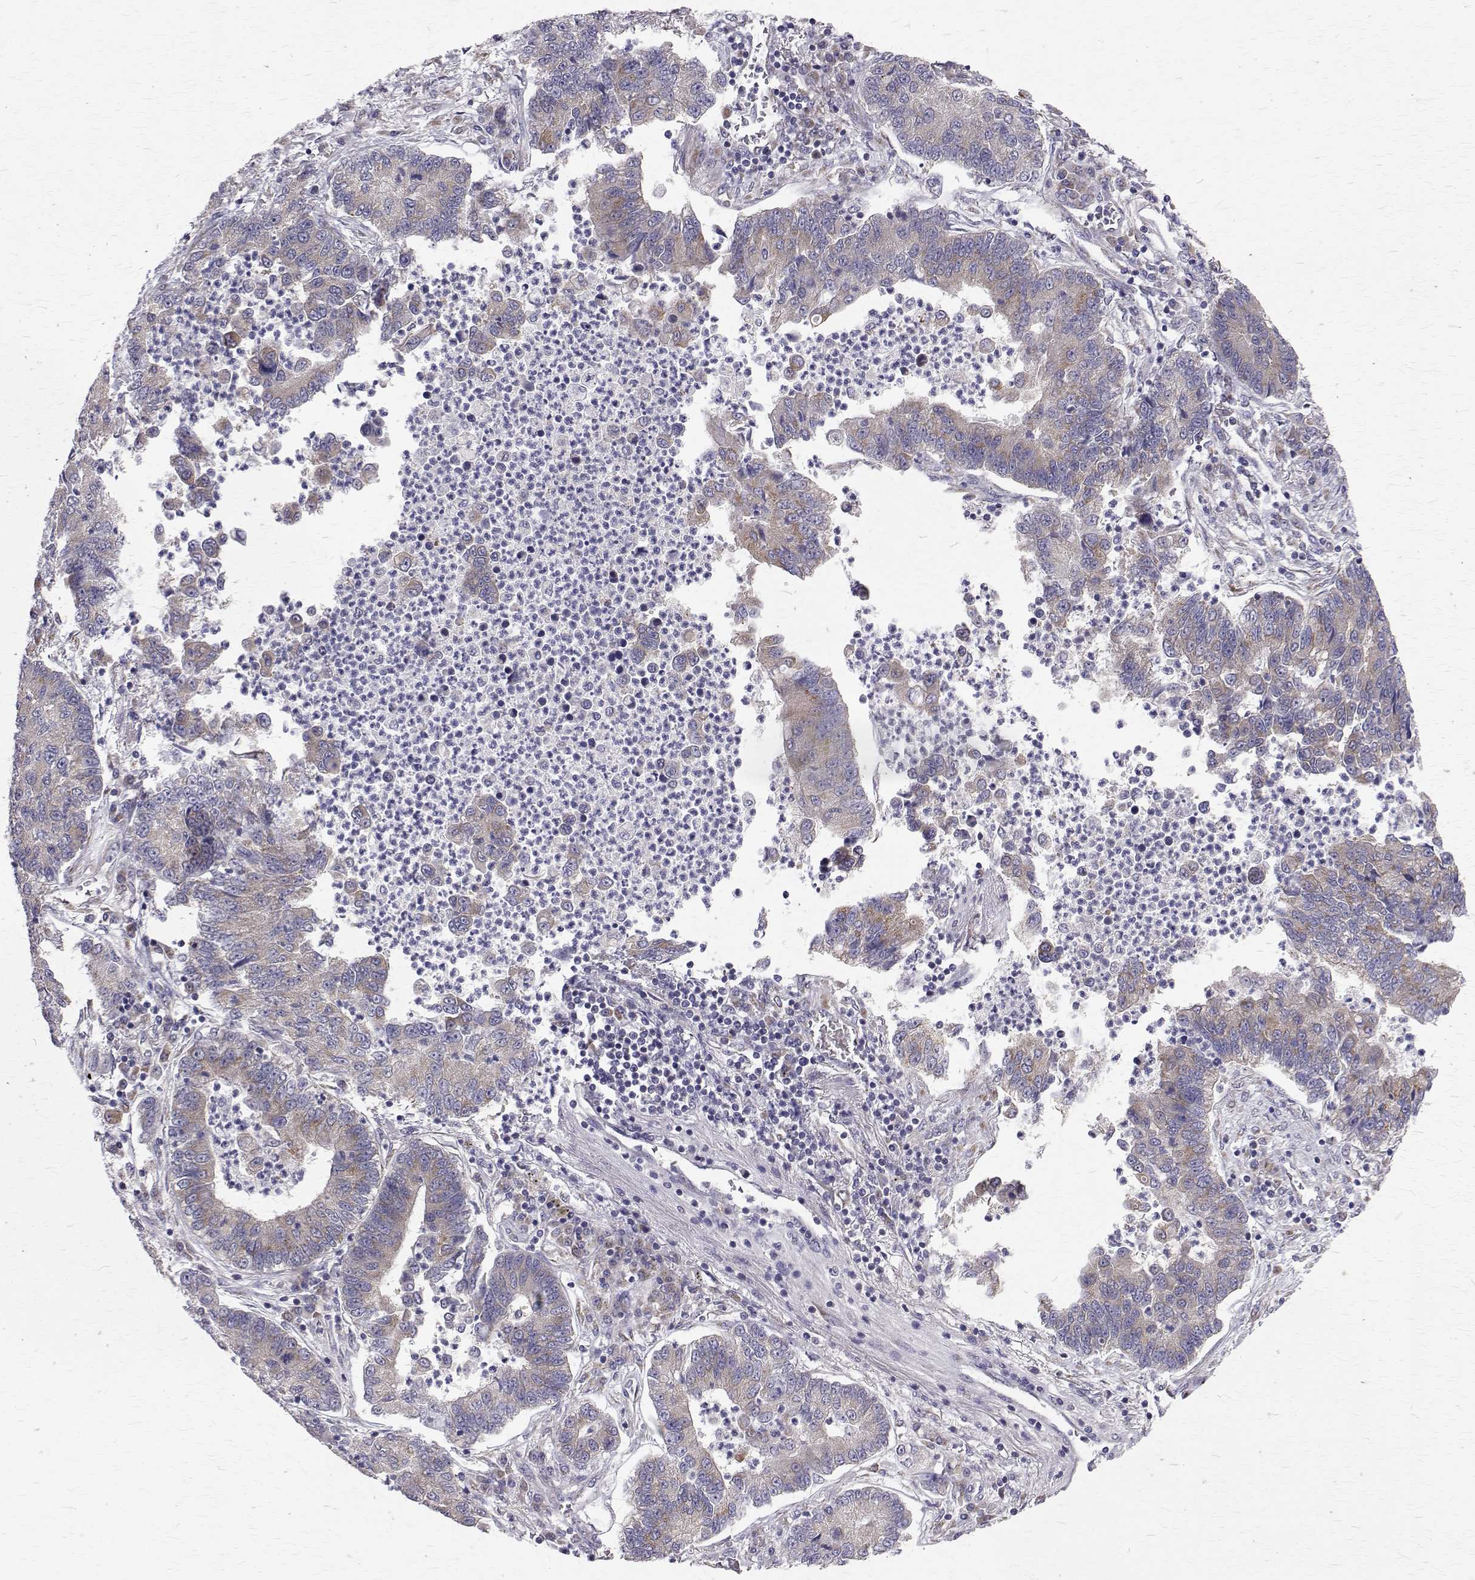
{"staining": {"intensity": "weak", "quantity": "<25%", "location": "cytoplasmic/membranous"}, "tissue": "lung cancer", "cell_type": "Tumor cells", "image_type": "cancer", "snomed": [{"axis": "morphology", "description": "Adenocarcinoma, NOS"}, {"axis": "topography", "description": "Lung"}], "caption": "A micrograph of human adenocarcinoma (lung) is negative for staining in tumor cells.", "gene": "ARFGAP1", "patient": {"sex": "female", "age": 57}}